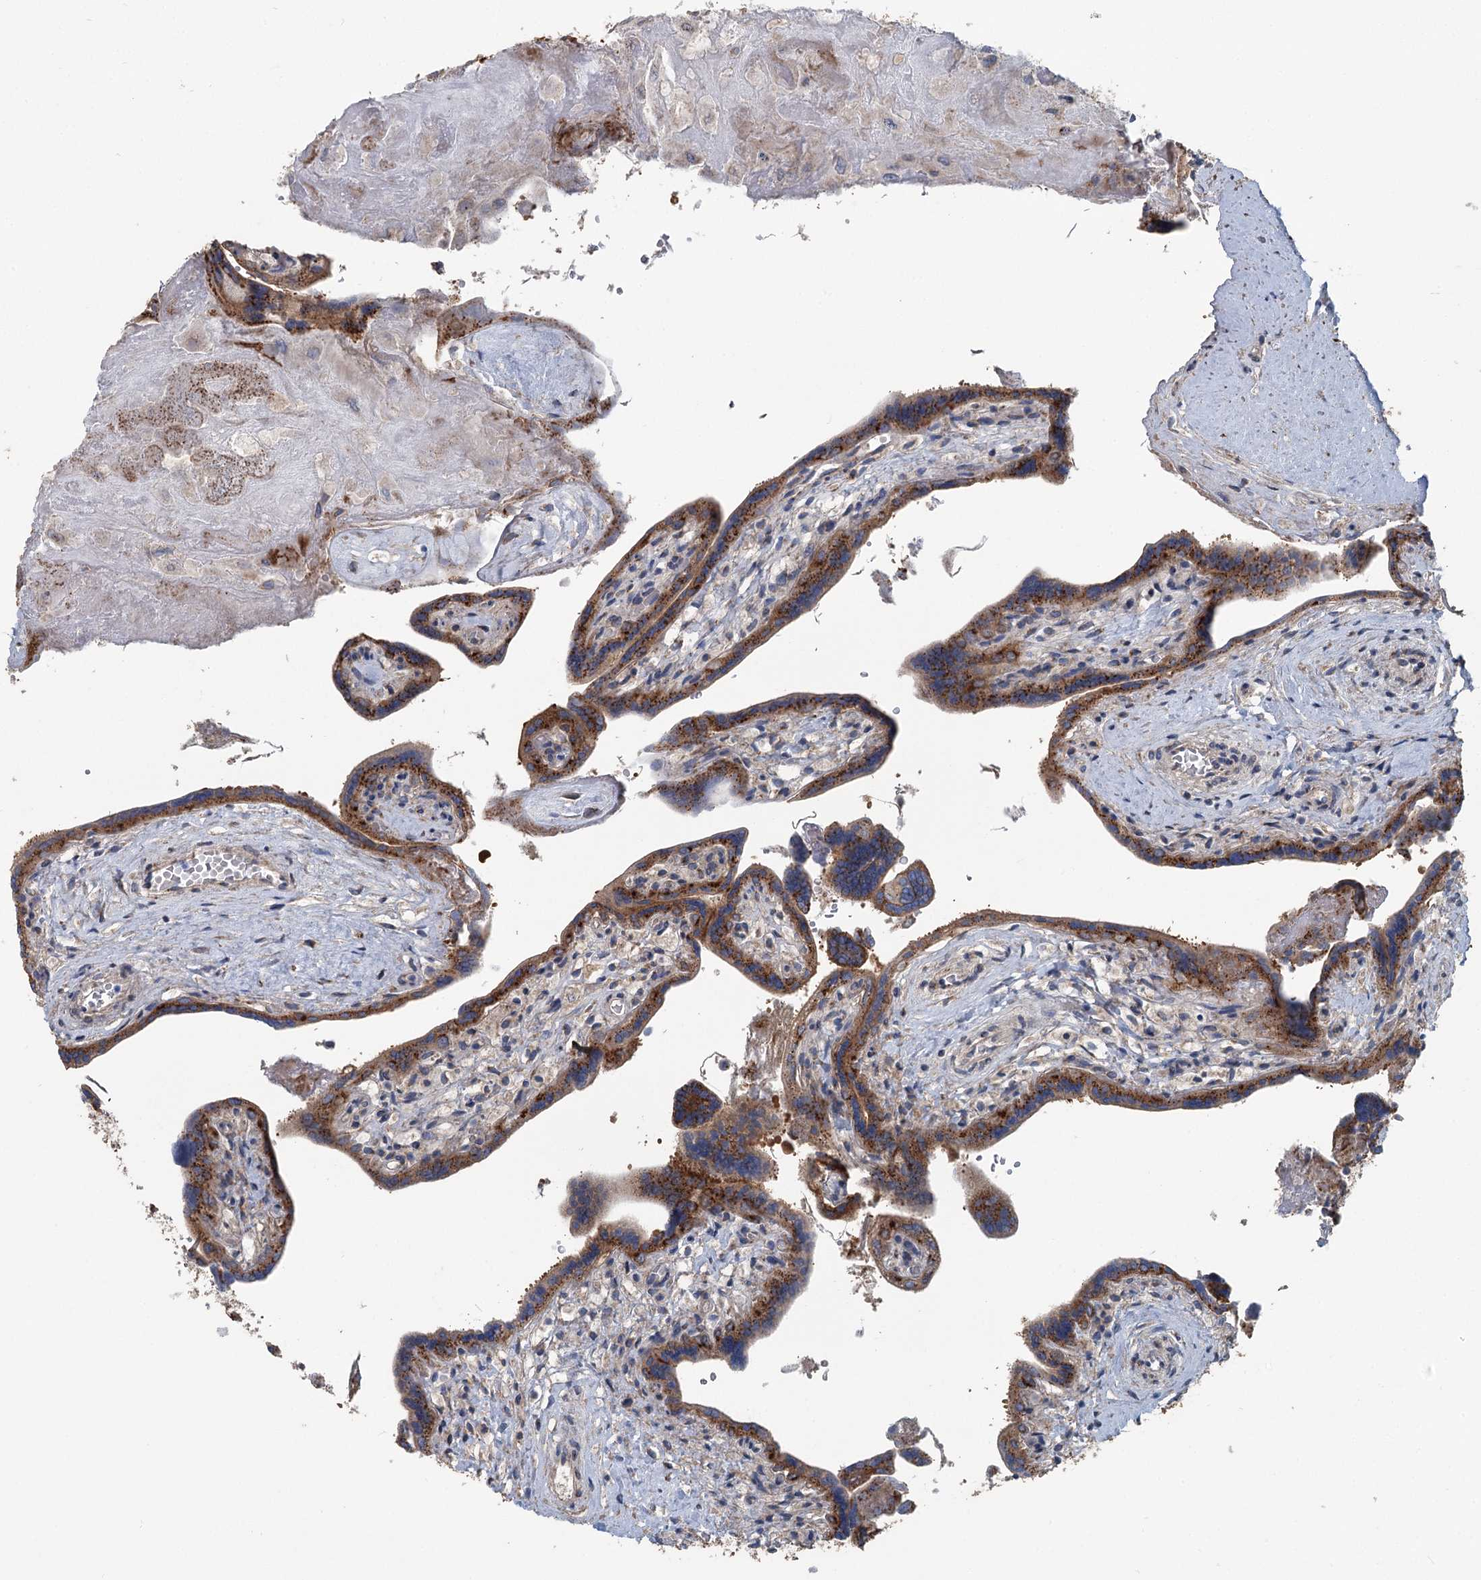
{"staining": {"intensity": "negative", "quantity": "none", "location": "none"}, "tissue": "placenta", "cell_type": "Decidual cells", "image_type": "normal", "snomed": [{"axis": "morphology", "description": "Normal tissue, NOS"}, {"axis": "topography", "description": "Placenta"}], "caption": "Immunohistochemistry of benign human placenta demonstrates no staining in decidual cells.", "gene": "ITIH5", "patient": {"sex": "female", "age": 37}}